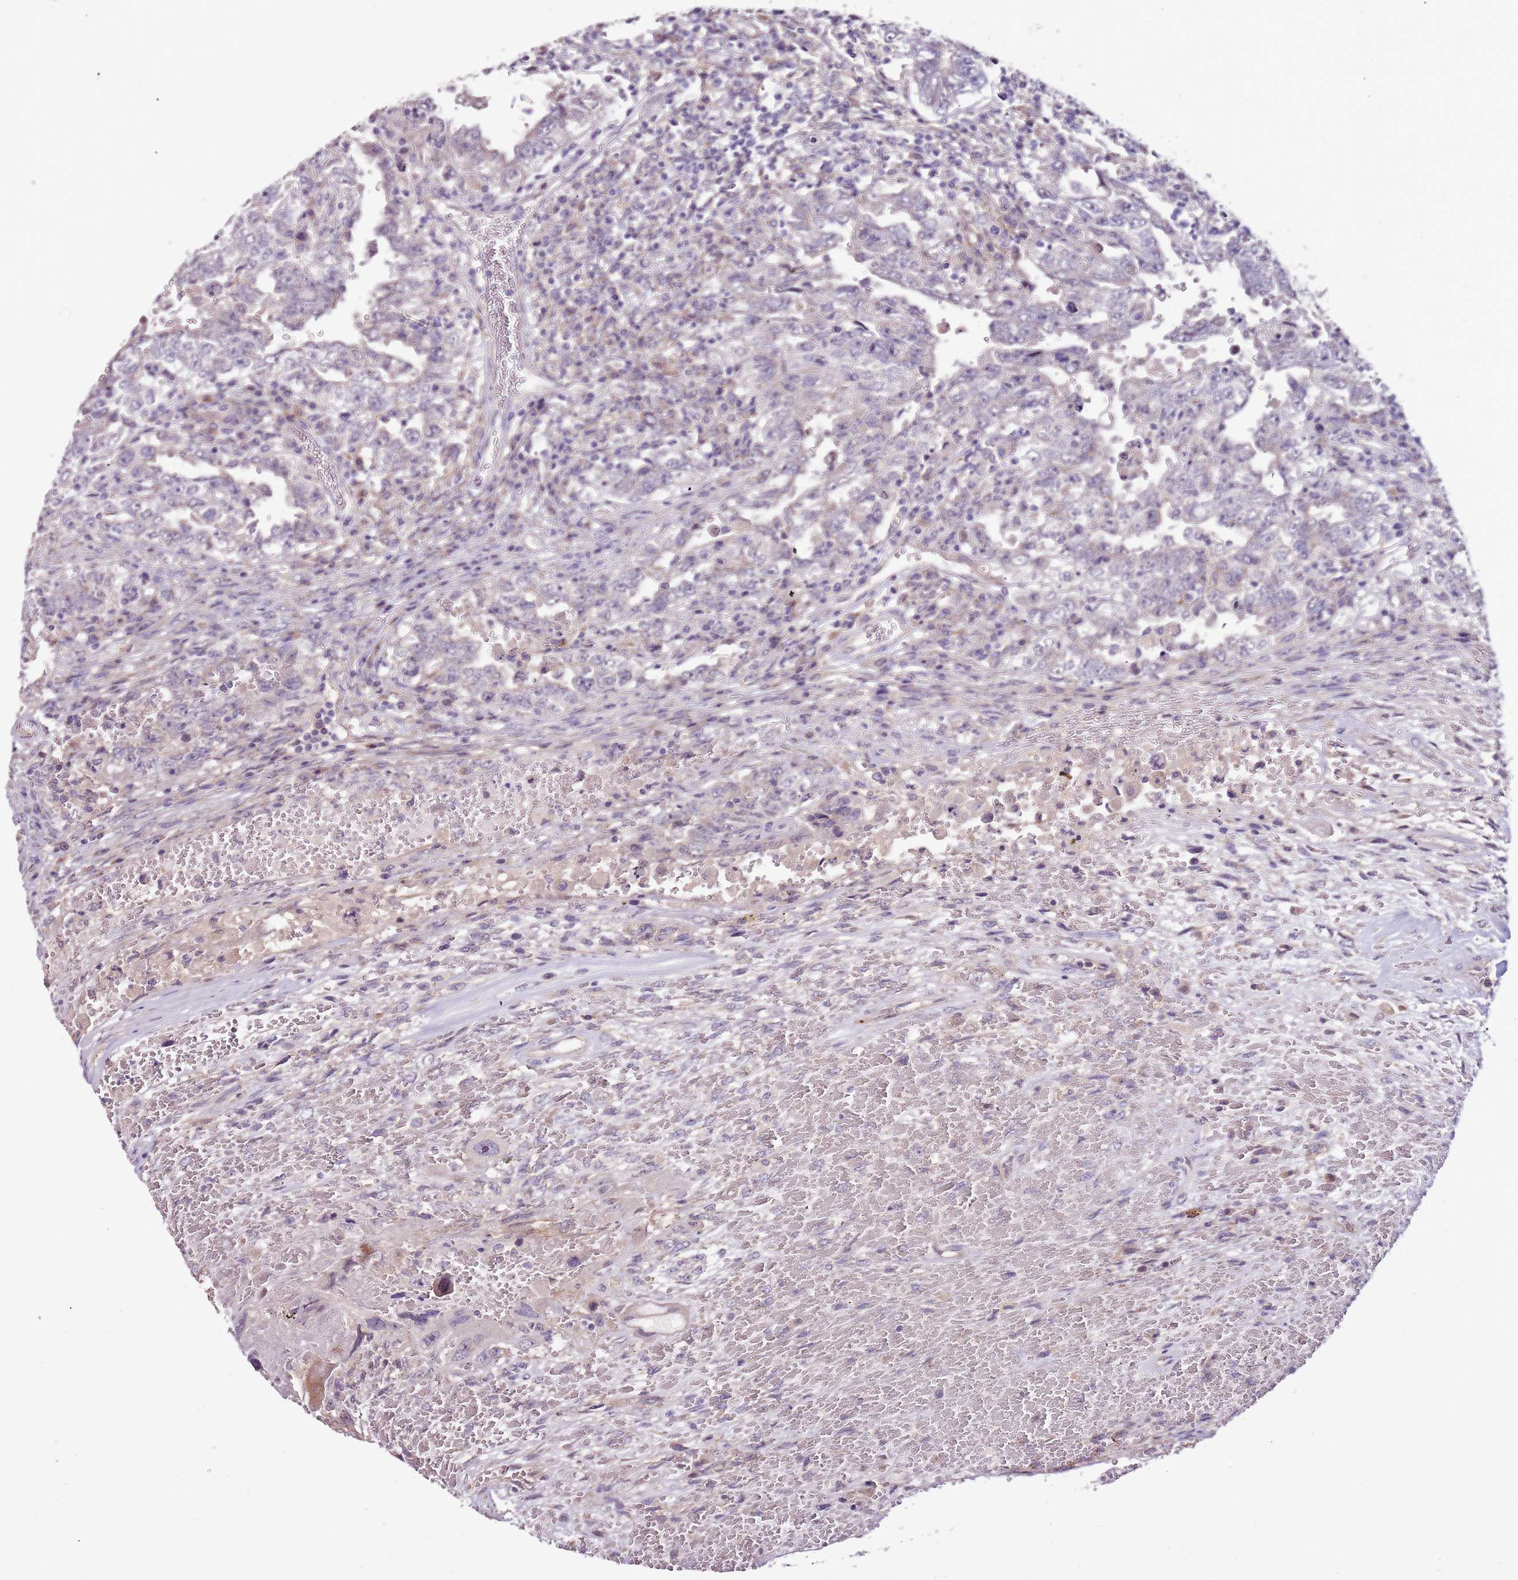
{"staining": {"intensity": "negative", "quantity": "none", "location": "none"}, "tissue": "testis cancer", "cell_type": "Tumor cells", "image_type": "cancer", "snomed": [{"axis": "morphology", "description": "Carcinoma, Embryonal, NOS"}, {"axis": "topography", "description": "Testis"}], "caption": "Immunohistochemistry (IHC) image of neoplastic tissue: testis cancer stained with DAB reveals no significant protein positivity in tumor cells.", "gene": "NKX2-3", "patient": {"sex": "male", "age": 26}}